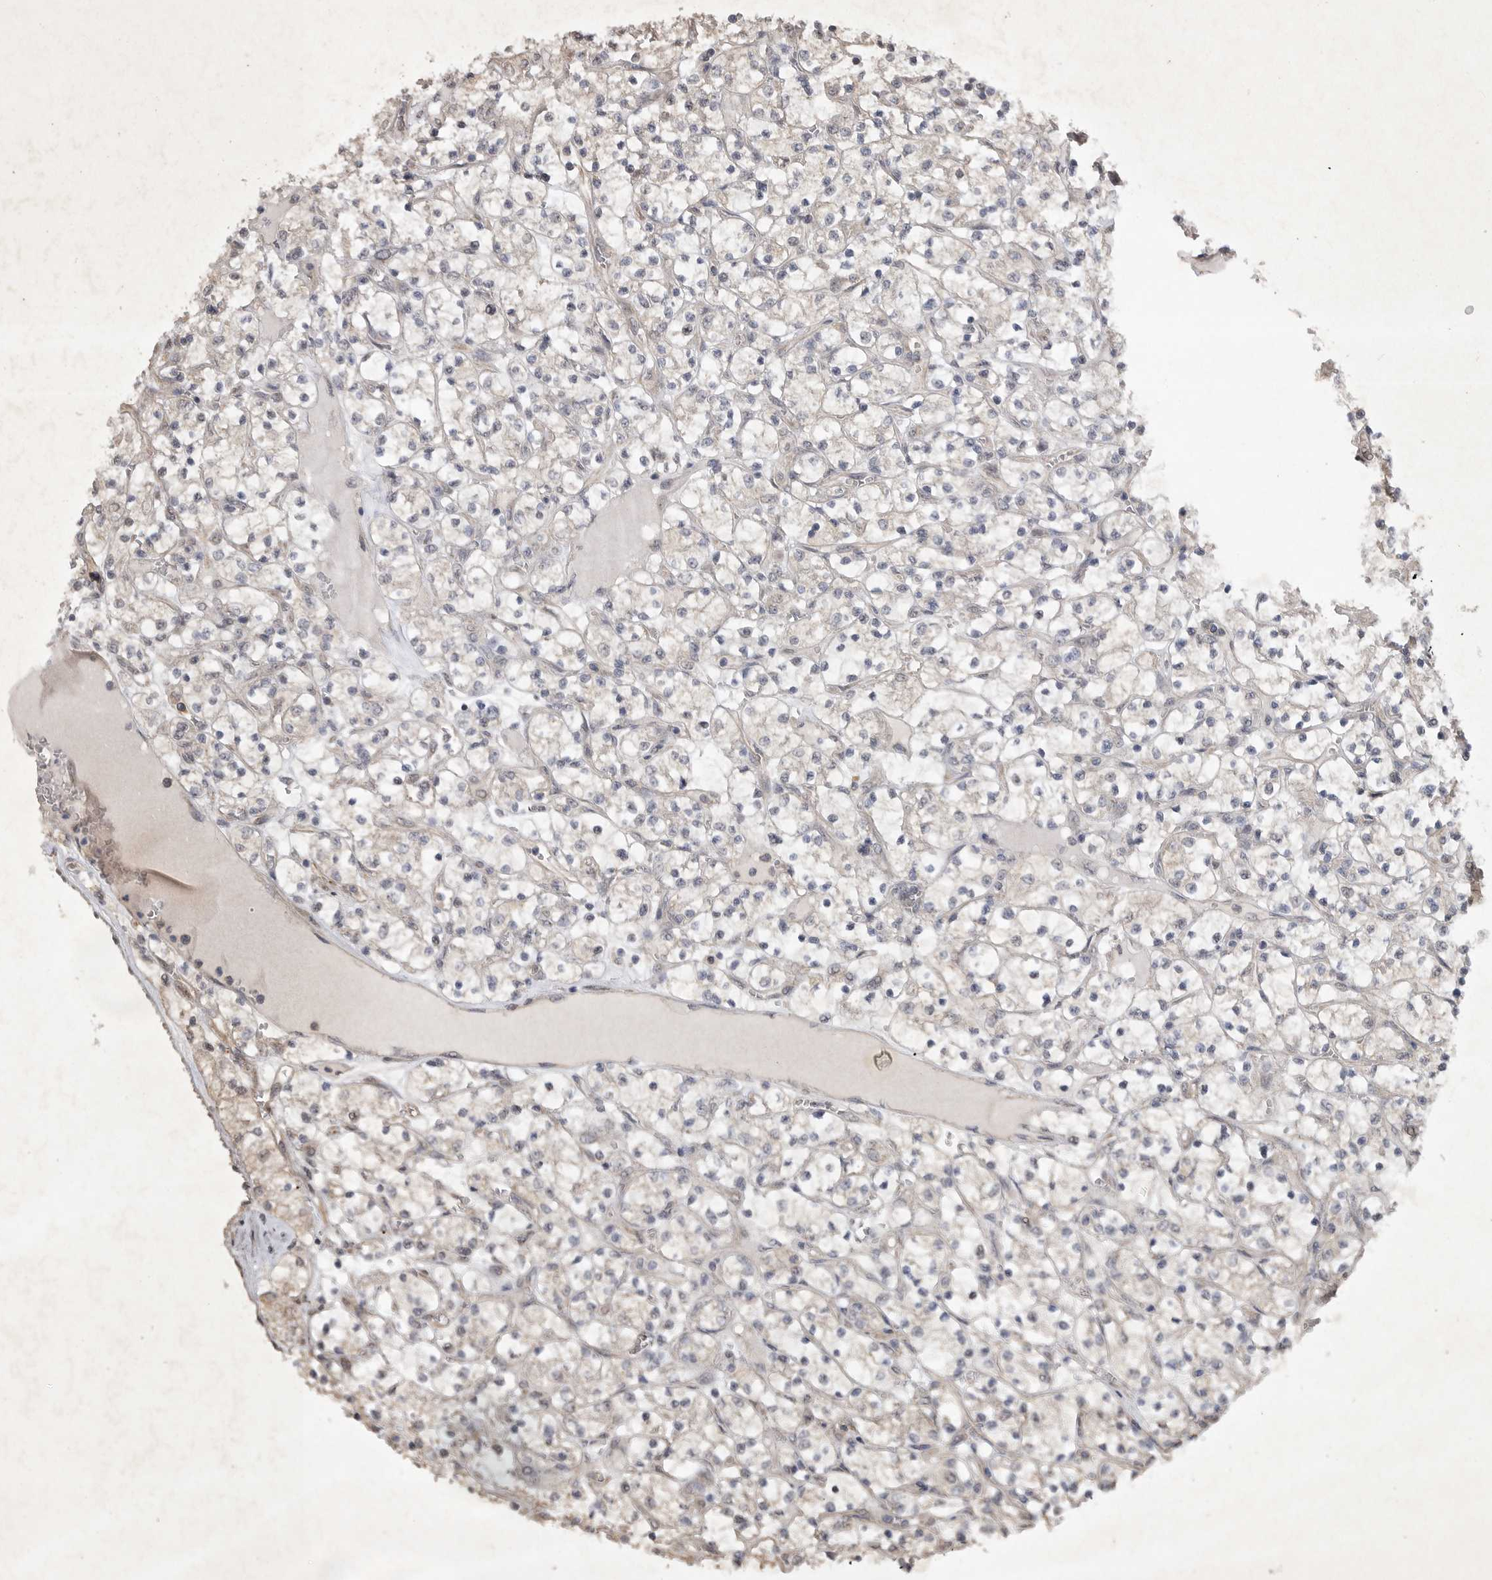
{"staining": {"intensity": "negative", "quantity": "none", "location": "none"}, "tissue": "renal cancer", "cell_type": "Tumor cells", "image_type": "cancer", "snomed": [{"axis": "morphology", "description": "Adenocarcinoma, NOS"}, {"axis": "topography", "description": "Kidney"}], "caption": "Tumor cells show no significant protein positivity in renal cancer.", "gene": "EDEM3", "patient": {"sex": "female", "age": 69}}